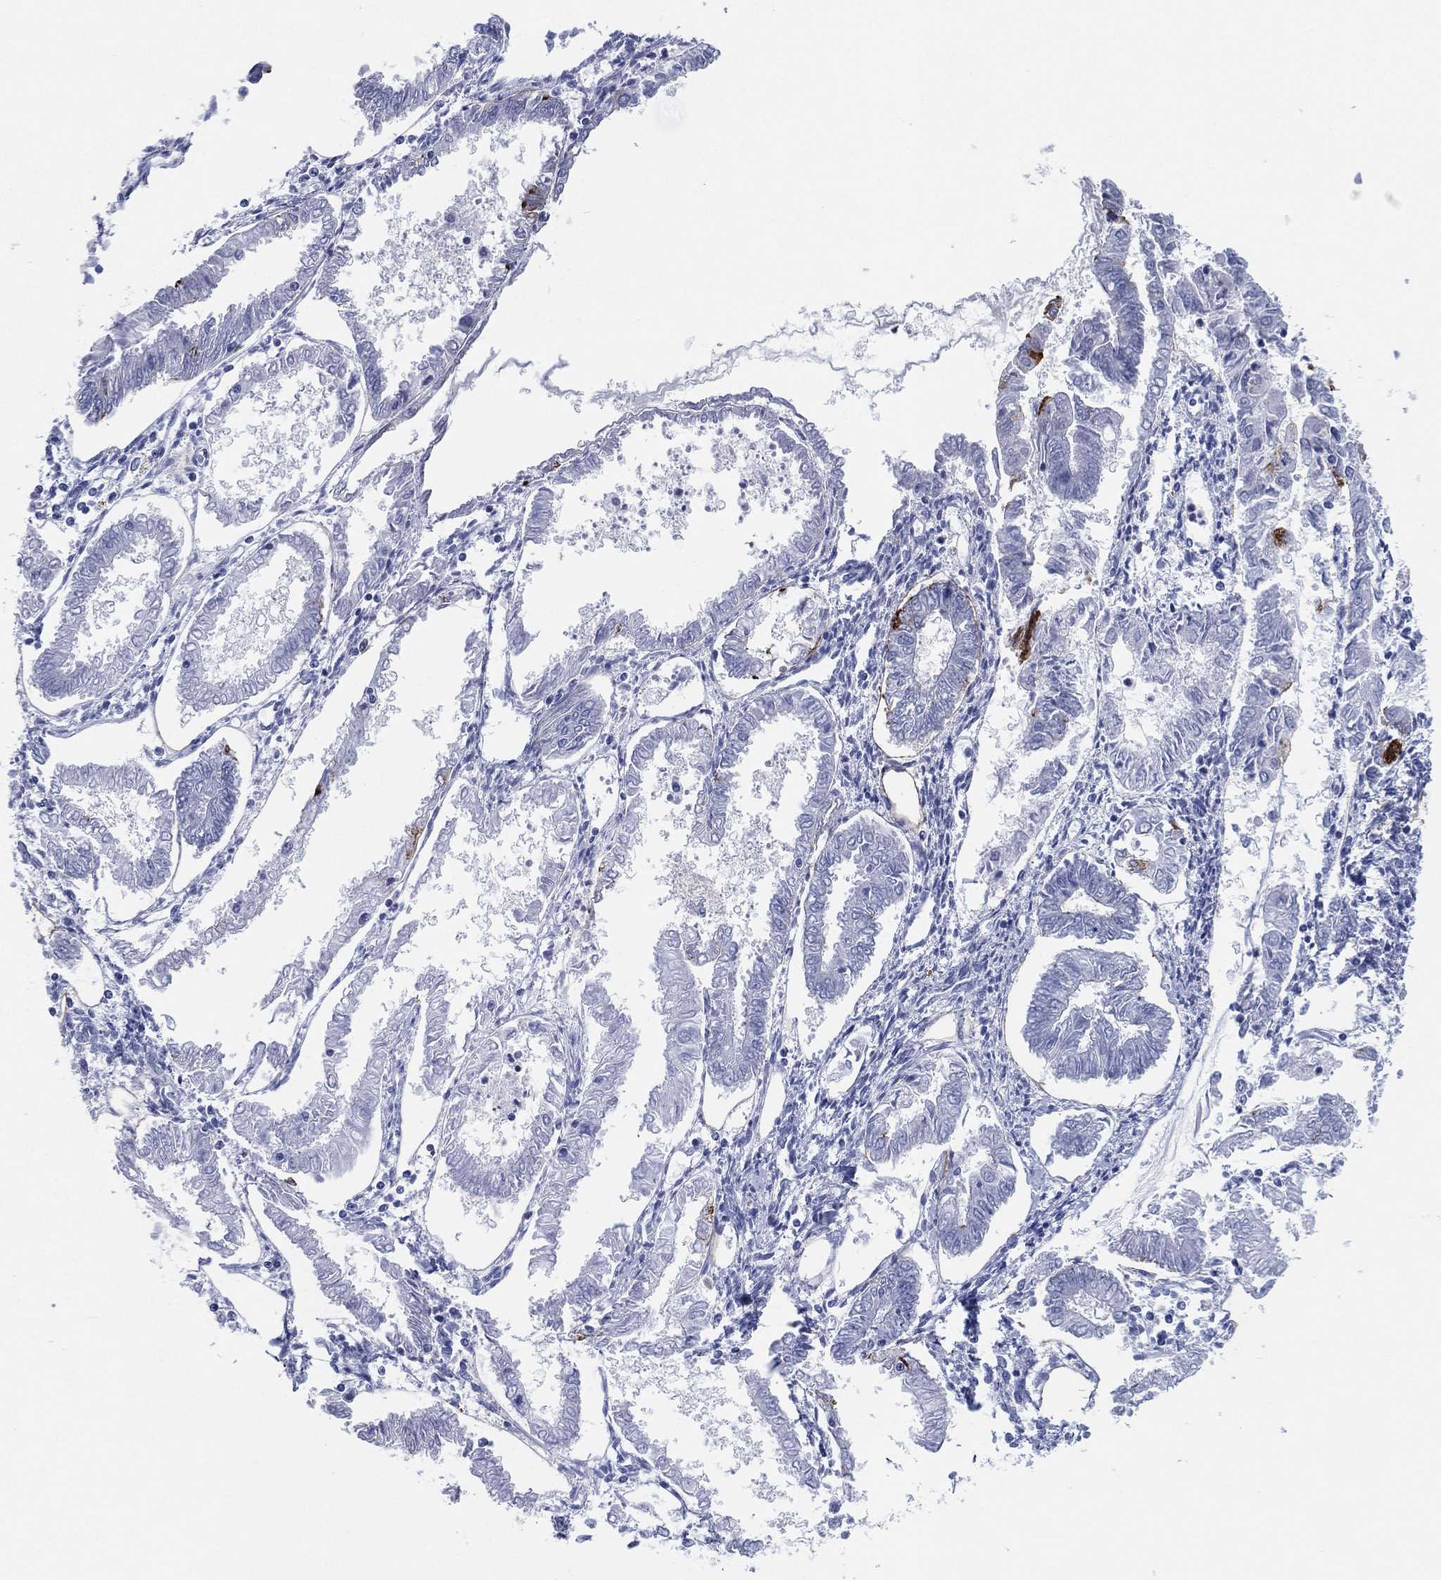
{"staining": {"intensity": "negative", "quantity": "none", "location": "none"}, "tissue": "endometrial cancer", "cell_type": "Tumor cells", "image_type": "cancer", "snomed": [{"axis": "morphology", "description": "Adenocarcinoma, NOS"}, {"axis": "topography", "description": "Endometrium"}], "caption": "The histopathology image reveals no staining of tumor cells in endometrial adenocarcinoma.", "gene": "CD79A", "patient": {"sex": "female", "age": 68}}